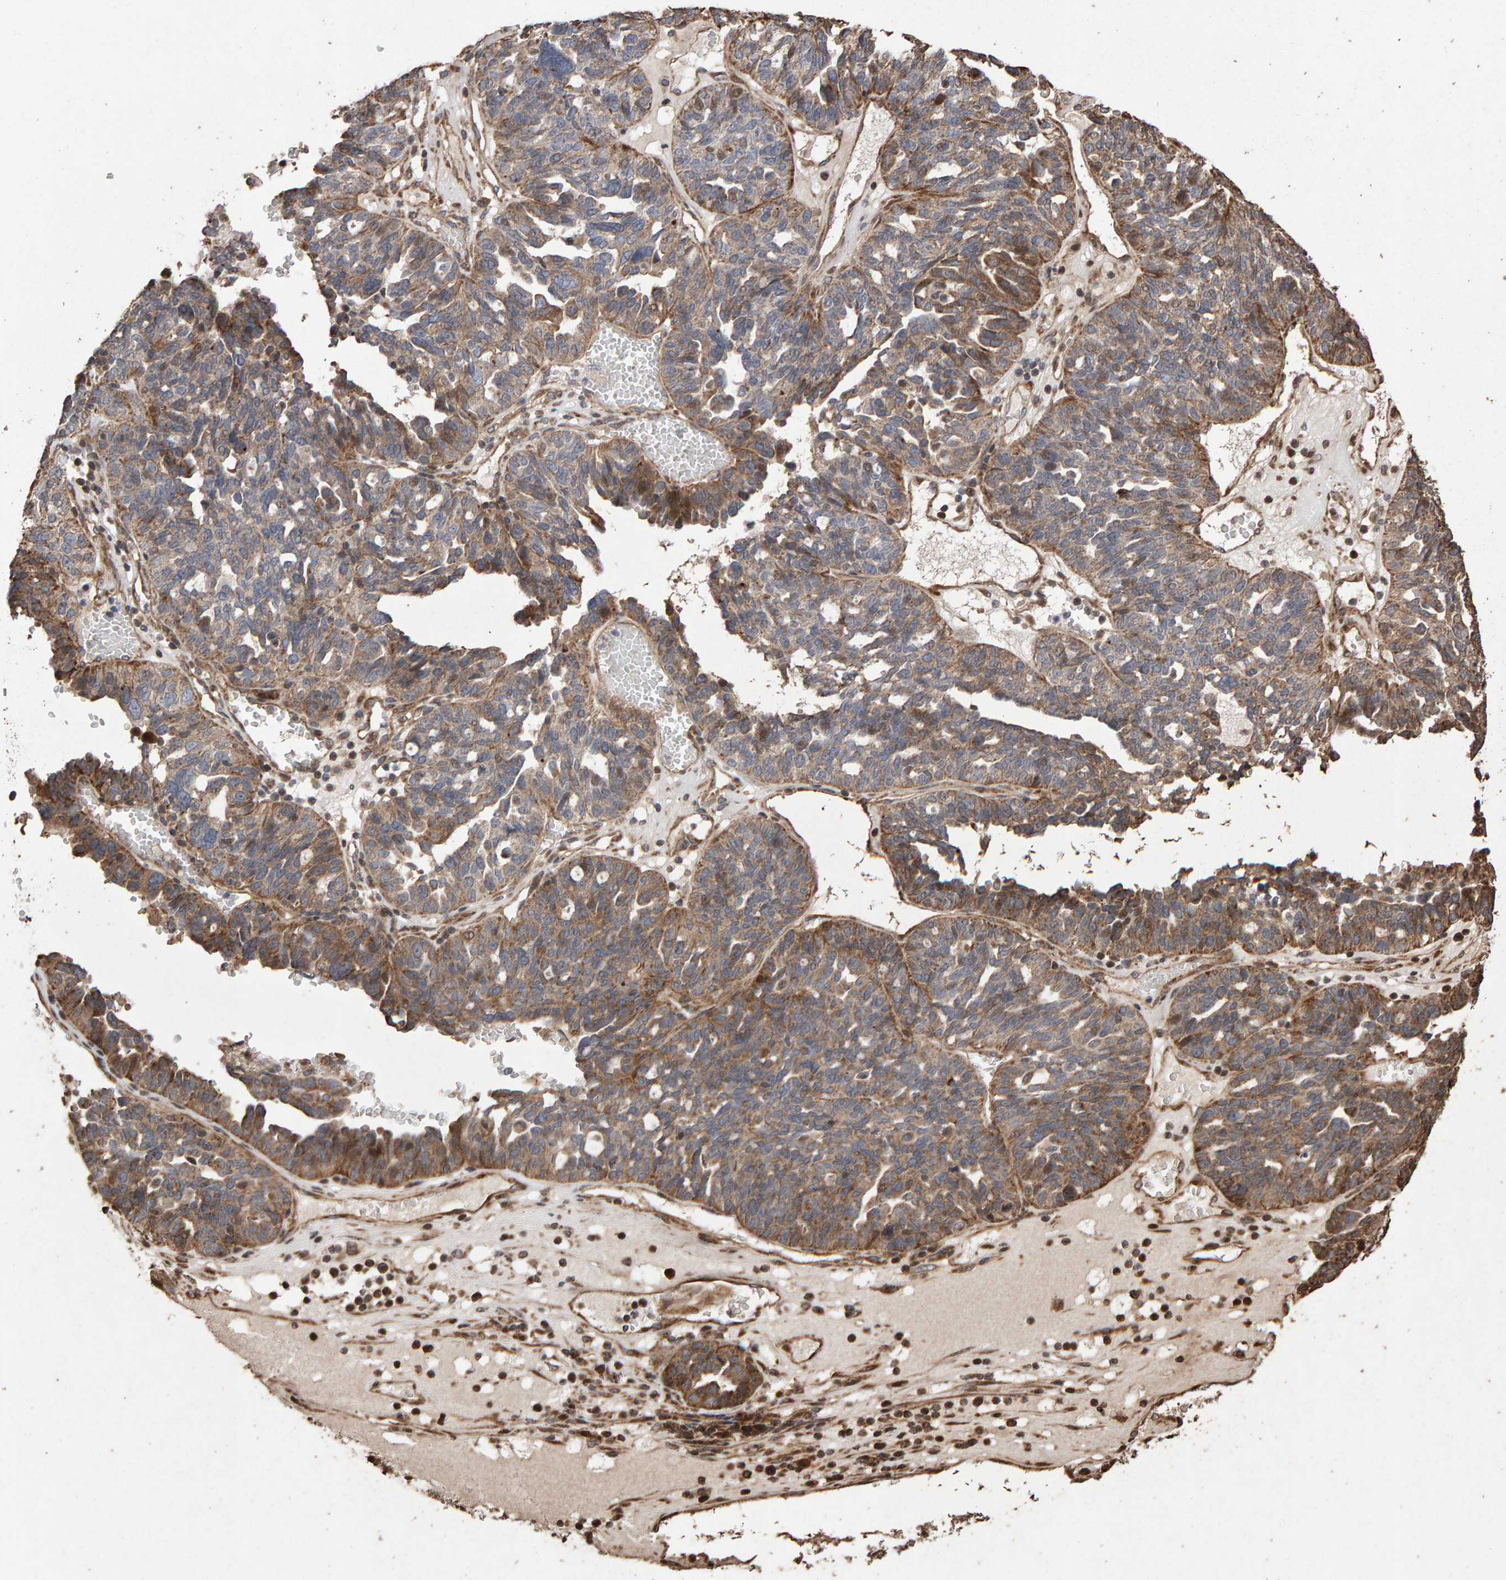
{"staining": {"intensity": "moderate", "quantity": ">75%", "location": "cytoplasmic/membranous"}, "tissue": "ovarian cancer", "cell_type": "Tumor cells", "image_type": "cancer", "snomed": [{"axis": "morphology", "description": "Cystadenocarcinoma, serous, NOS"}, {"axis": "topography", "description": "Ovary"}], "caption": "Protein expression by immunohistochemistry demonstrates moderate cytoplasmic/membranous expression in about >75% of tumor cells in ovarian cancer. (DAB (3,3'-diaminobenzidine) IHC with brightfield microscopy, high magnification).", "gene": "OSBP2", "patient": {"sex": "female", "age": 59}}